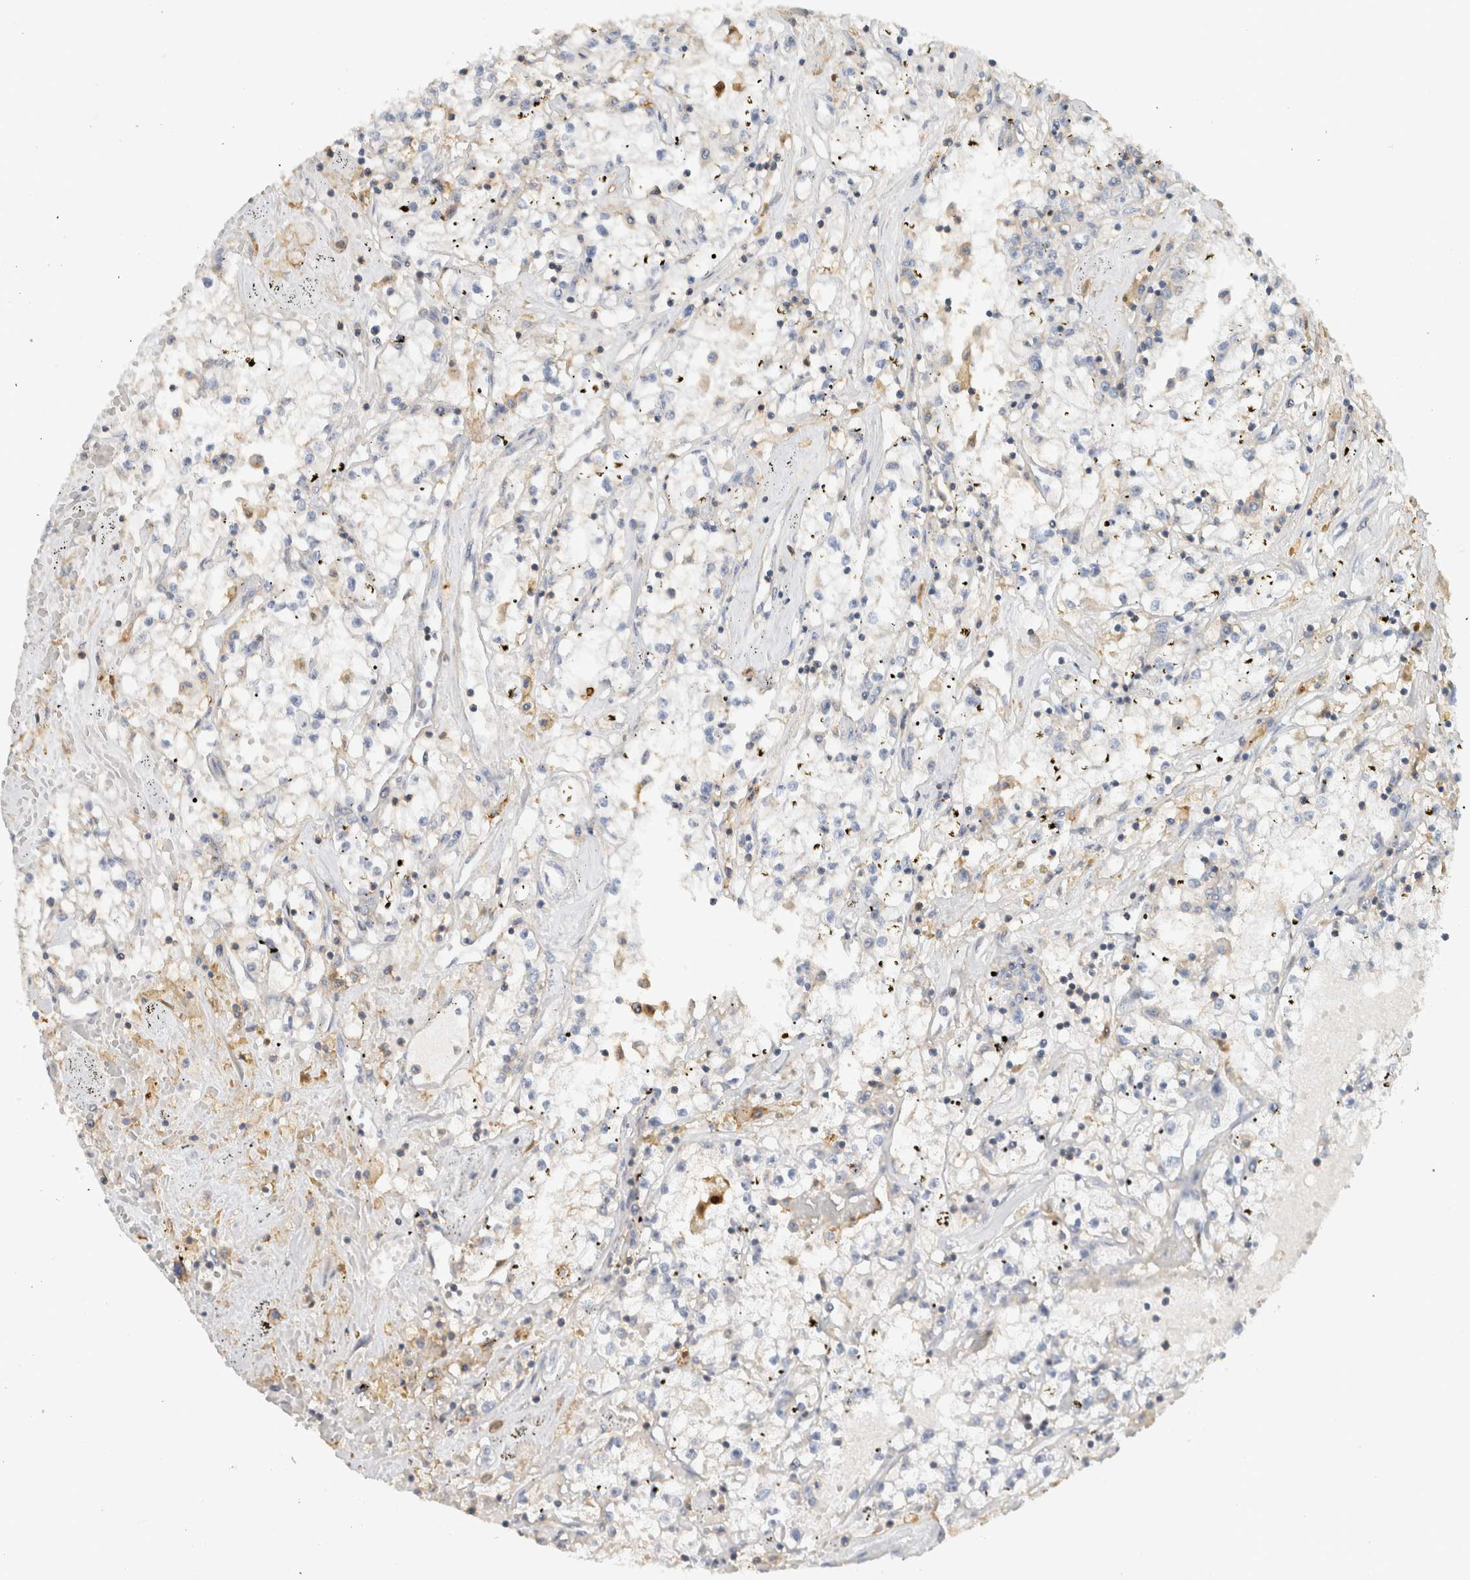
{"staining": {"intensity": "negative", "quantity": "none", "location": "none"}, "tissue": "renal cancer", "cell_type": "Tumor cells", "image_type": "cancer", "snomed": [{"axis": "morphology", "description": "Adenocarcinoma, NOS"}, {"axis": "topography", "description": "Kidney"}], "caption": "Immunohistochemistry micrograph of human adenocarcinoma (renal) stained for a protein (brown), which reveals no positivity in tumor cells. (Brightfield microscopy of DAB (3,3'-diaminobenzidine) IHC at high magnification).", "gene": "ERCC6L2", "patient": {"sex": "male", "age": 56}}